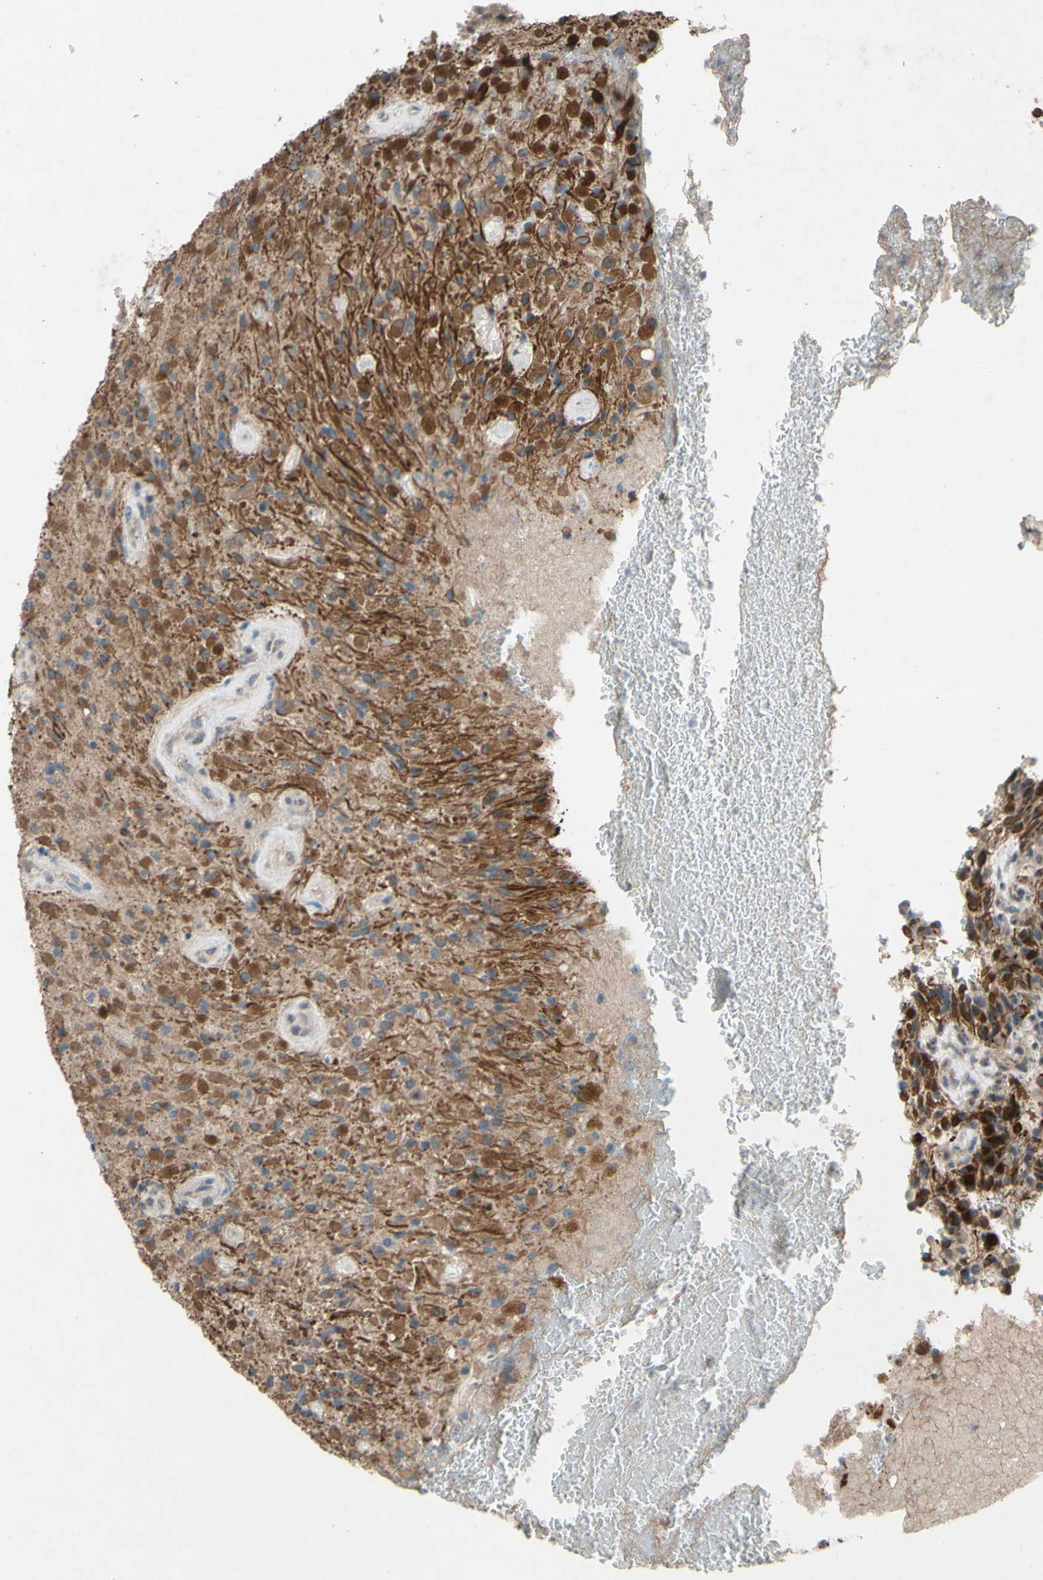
{"staining": {"intensity": "strong", "quantity": "25%-75%", "location": "cytoplasmic/membranous"}, "tissue": "glioma", "cell_type": "Tumor cells", "image_type": "cancer", "snomed": [{"axis": "morphology", "description": "Glioma, malignant, High grade"}, {"axis": "topography", "description": "Brain"}], "caption": "DAB immunohistochemical staining of human malignant glioma (high-grade) shows strong cytoplasmic/membranous protein positivity in about 25%-75% of tumor cells.", "gene": "CDCP1", "patient": {"sex": "male", "age": 71}}